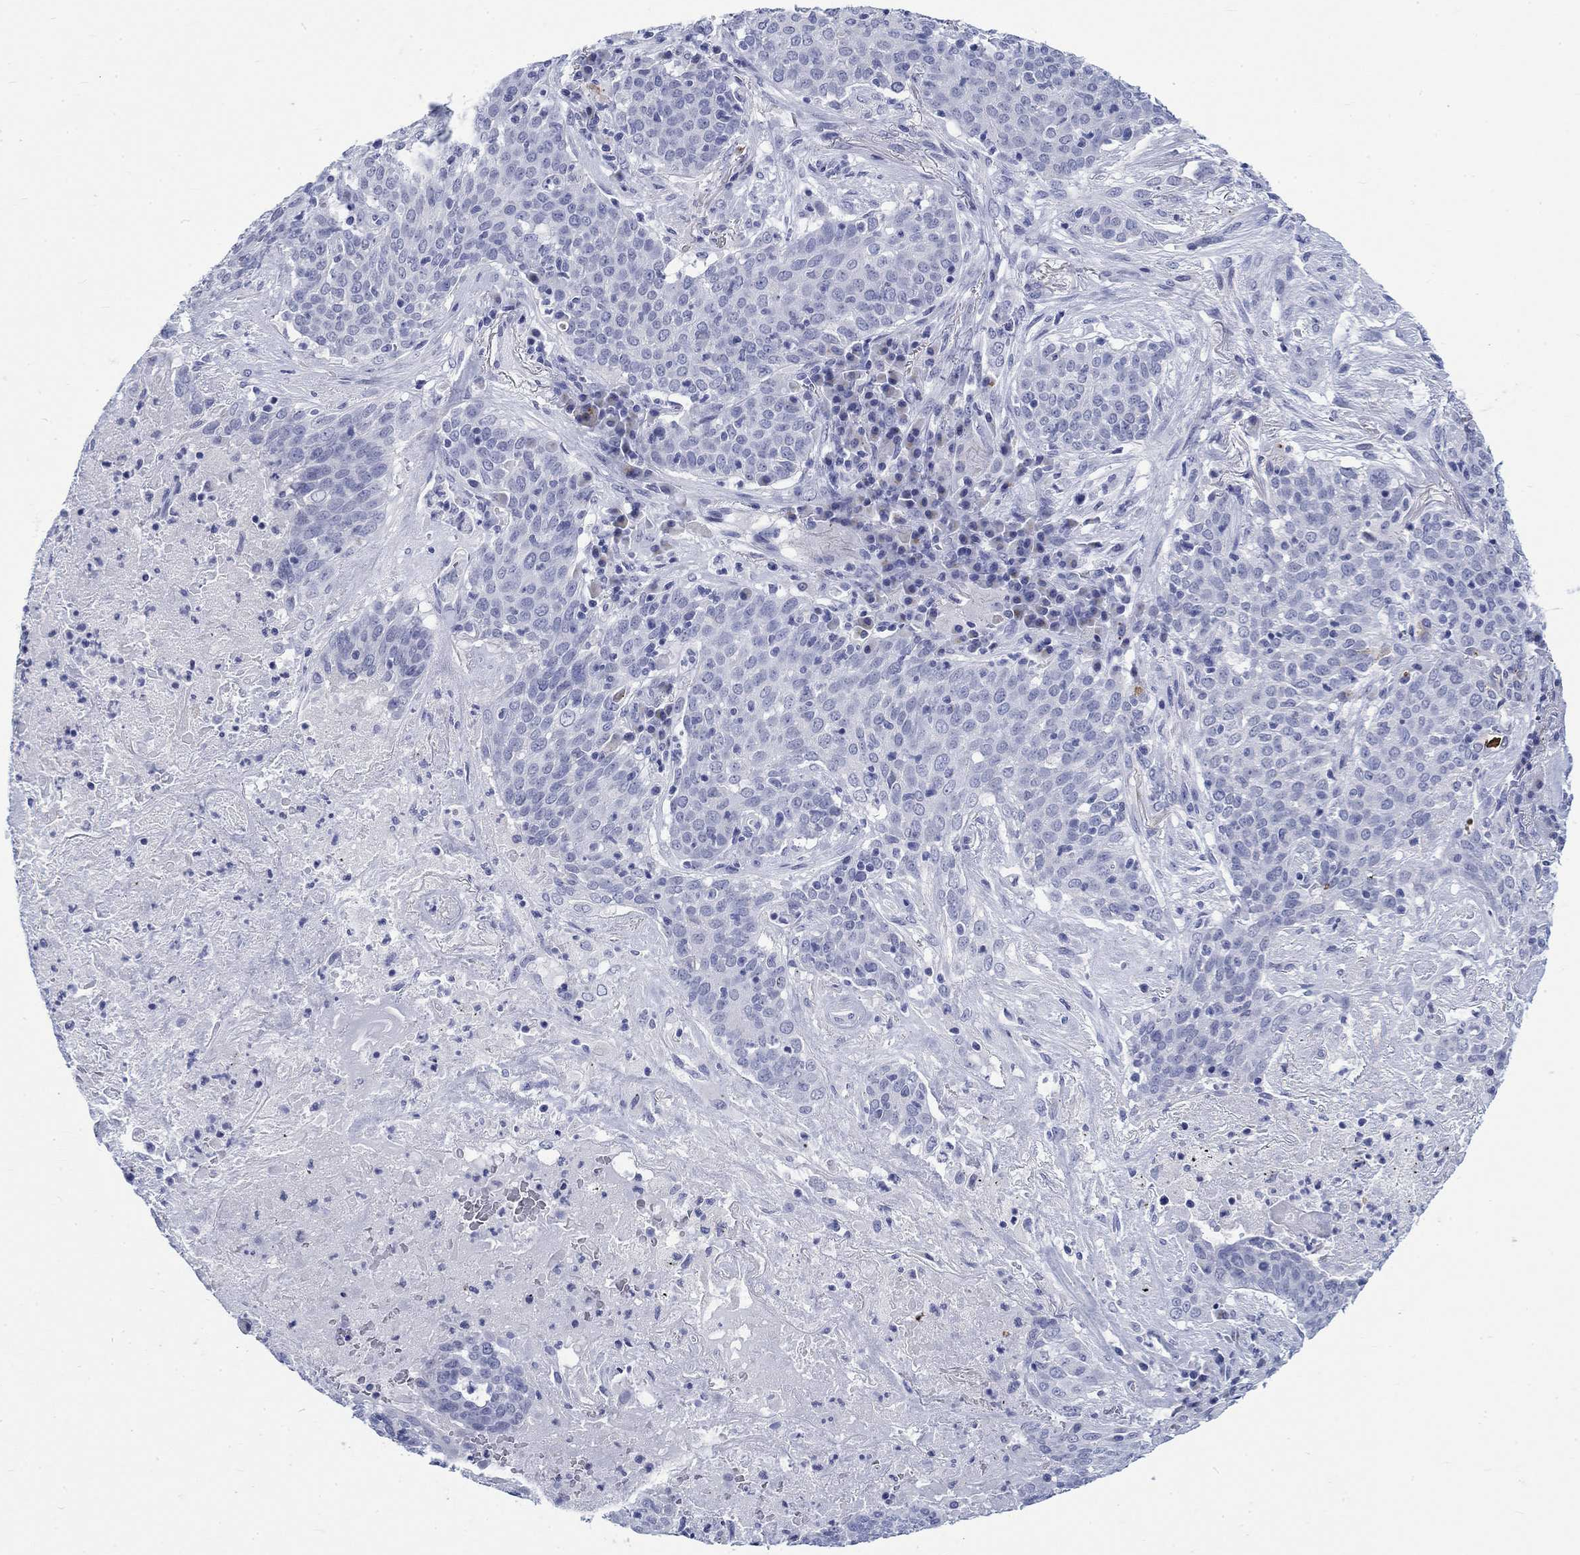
{"staining": {"intensity": "negative", "quantity": "none", "location": "none"}, "tissue": "lung cancer", "cell_type": "Tumor cells", "image_type": "cancer", "snomed": [{"axis": "morphology", "description": "Squamous cell carcinoma, NOS"}, {"axis": "topography", "description": "Lung"}], "caption": "This is an IHC photomicrograph of human lung cancer. There is no positivity in tumor cells.", "gene": "KRT76", "patient": {"sex": "male", "age": 82}}